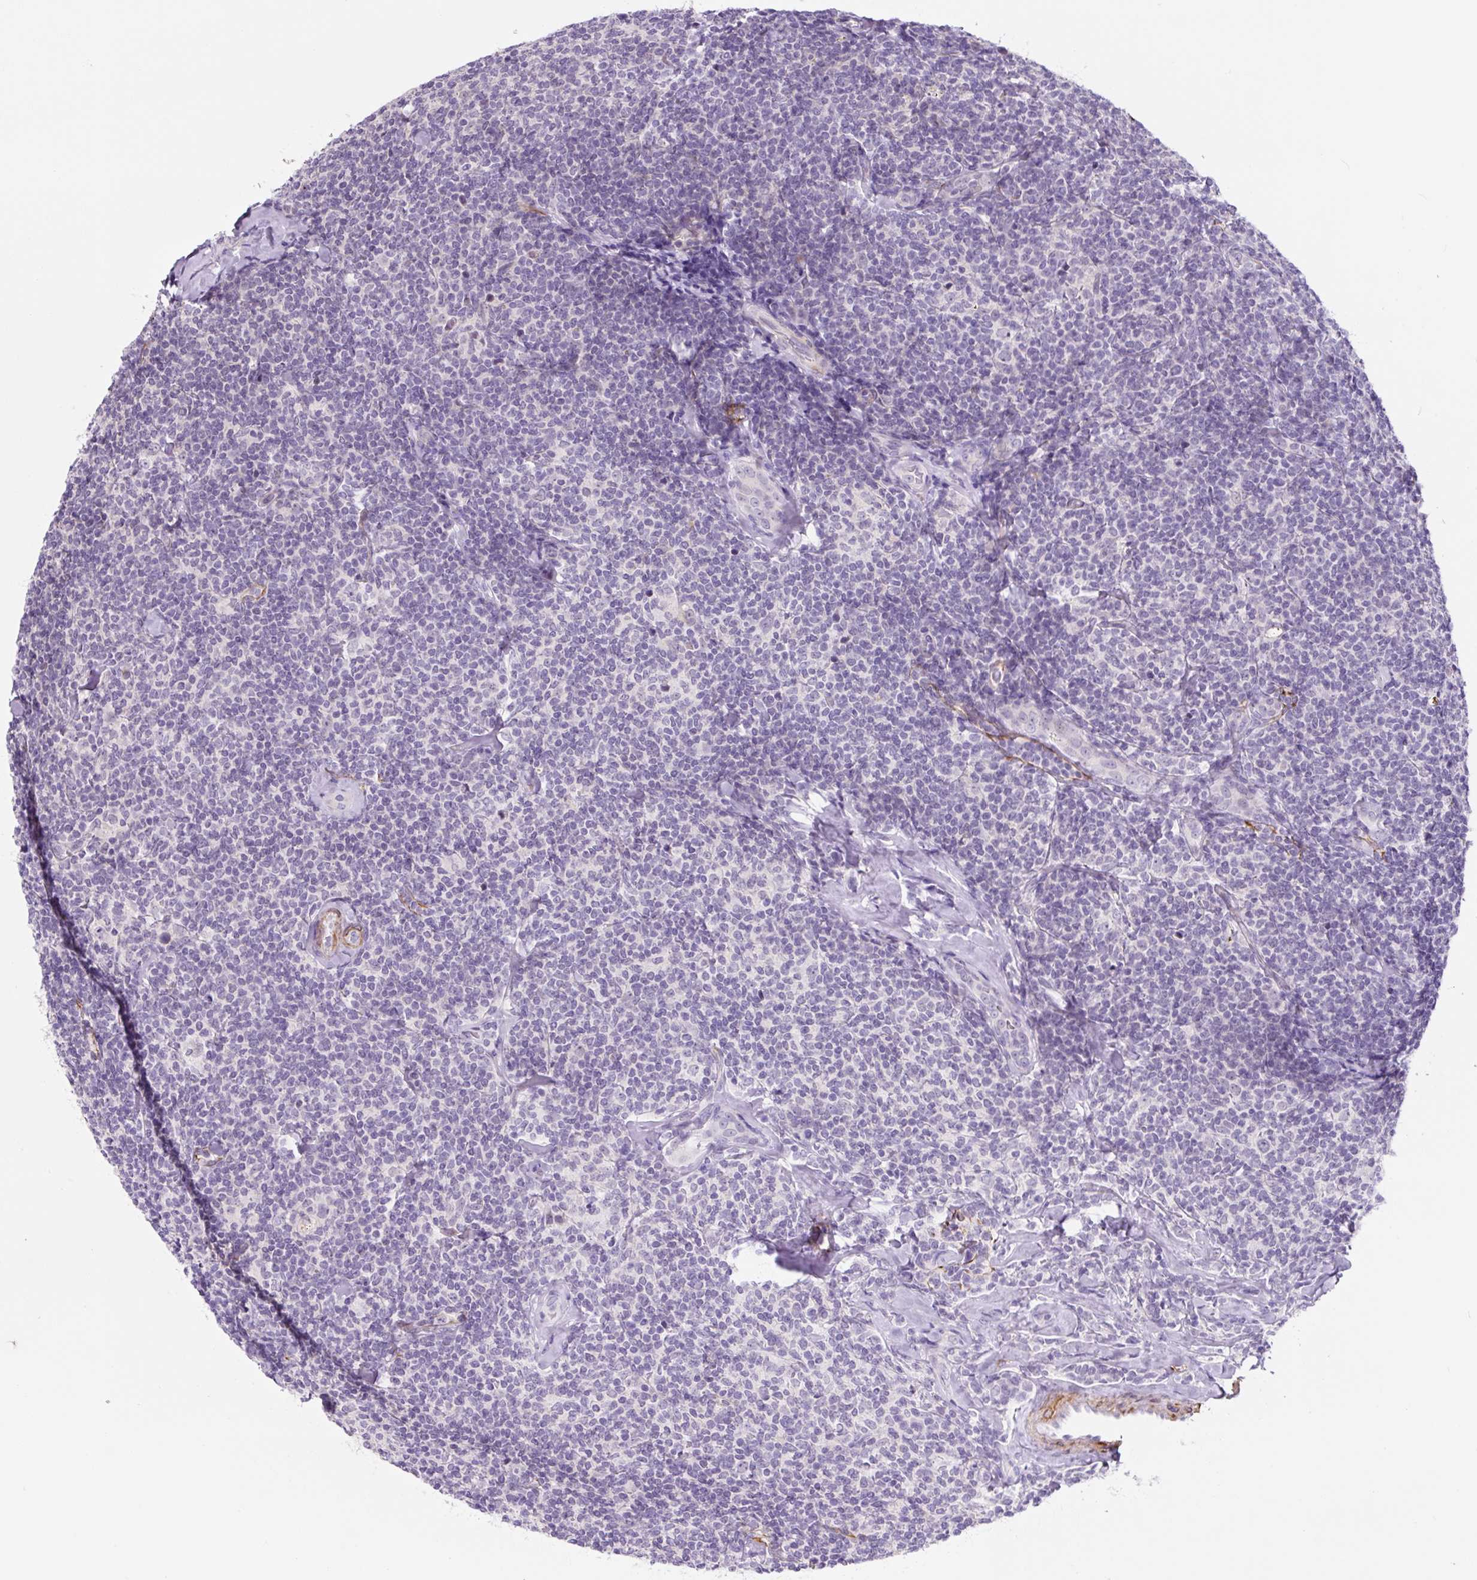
{"staining": {"intensity": "negative", "quantity": "none", "location": "none"}, "tissue": "lymphoma", "cell_type": "Tumor cells", "image_type": "cancer", "snomed": [{"axis": "morphology", "description": "Malignant lymphoma, non-Hodgkin's type, Low grade"}, {"axis": "topography", "description": "Lymph node"}], "caption": "A high-resolution micrograph shows immunohistochemistry staining of lymphoma, which displays no significant expression in tumor cells.", "gene": "CCL25", "patient": {"sex": "female", "age": 56}}